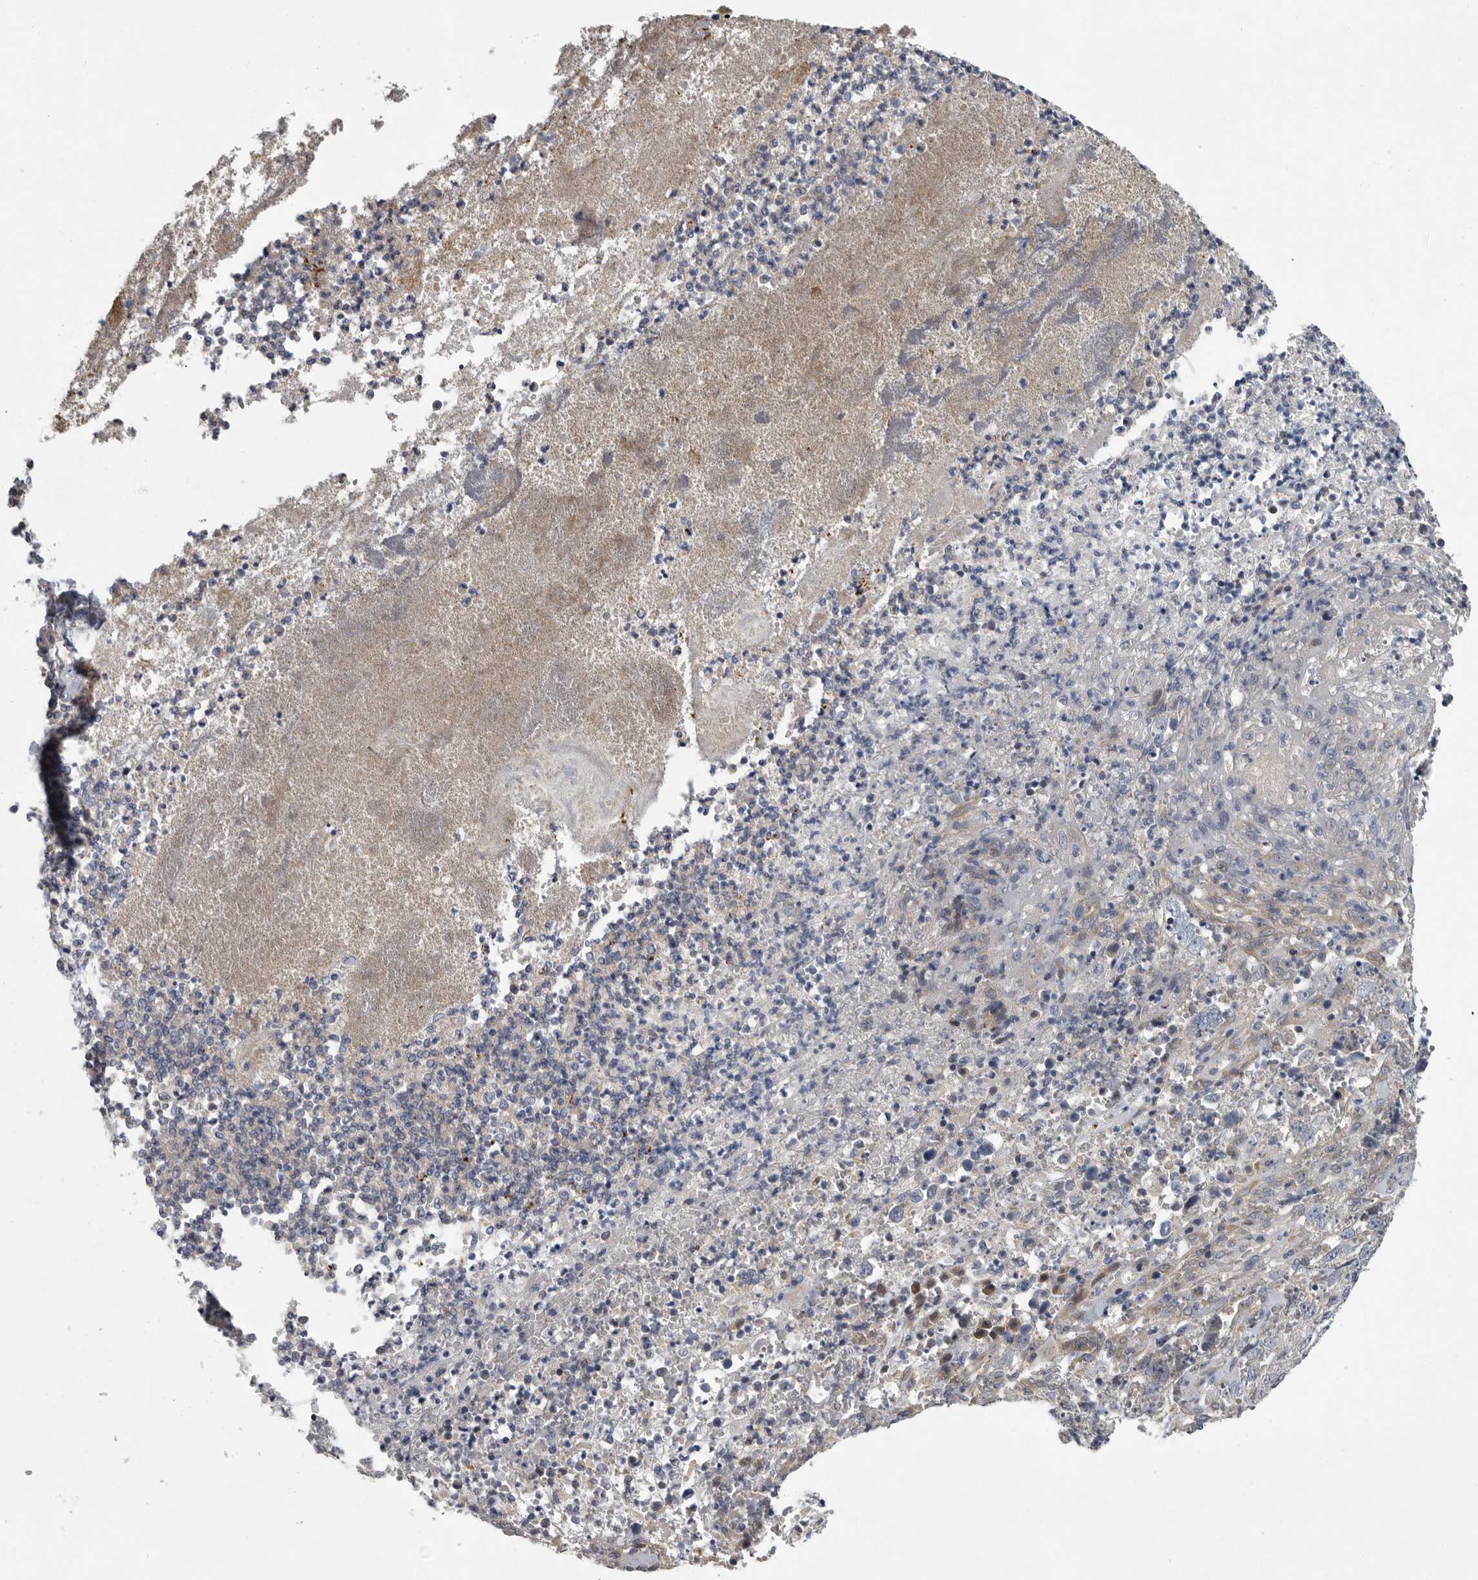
{"staining": {"intensity": "negative", "quantity": "none", "location": "none"}, "tissue": "stomach cancer", "cell_type": "Tumor cells", "image_type": "cancer", "snomed": [{"axis": "morphology", "description": "Adenocarcinoma, NOS"}, {"axis": "topography", "description": "Stomach"}], "caption": "This is an IHC histopathology image of stomach adenocarcinoma. There is no staining in tumor cells.", "gene": "PDE7A", "patient": {"sex": "male", "age": 48}}